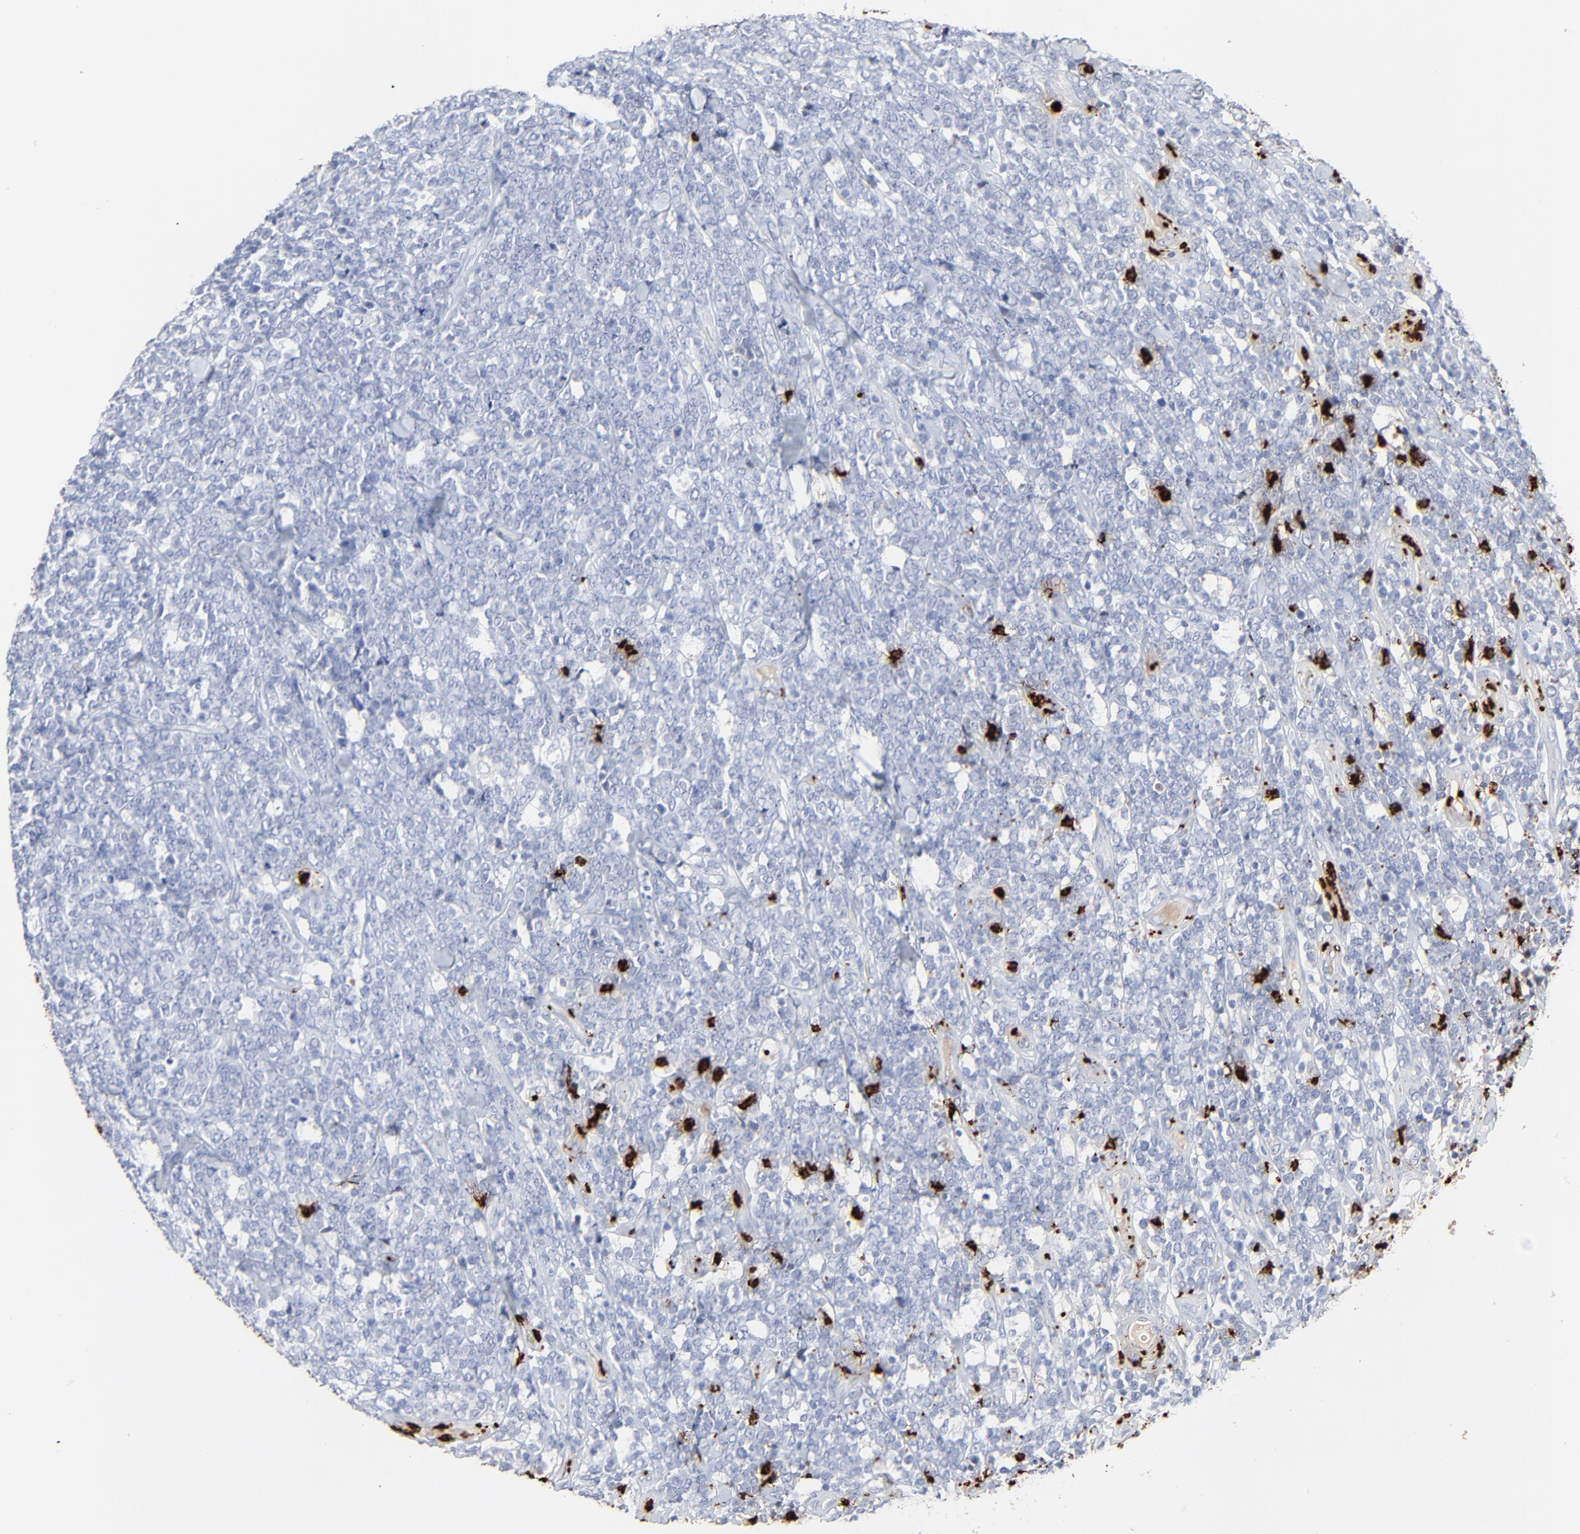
{"staining": {"intensity": "negative", "quantity": "none", "location": "none"}, "tissue": "lymphoma", "cell_type": "Tumor cells", "image_type": "cancer", "snomed": [{"axis": "morphology", "description": "Malignant lymphoma, non-Hodgkin's type, High grade"}, {"axis": "topography", "description": "Small intestine"}, {"axis": "topography", "description": "Colon"}], "caption": "The photomicrograph reveals no significant staining in tumor cells of lymphoma.", "gene": "LCN2", "patient": {"sex": "male", "age": 8}}